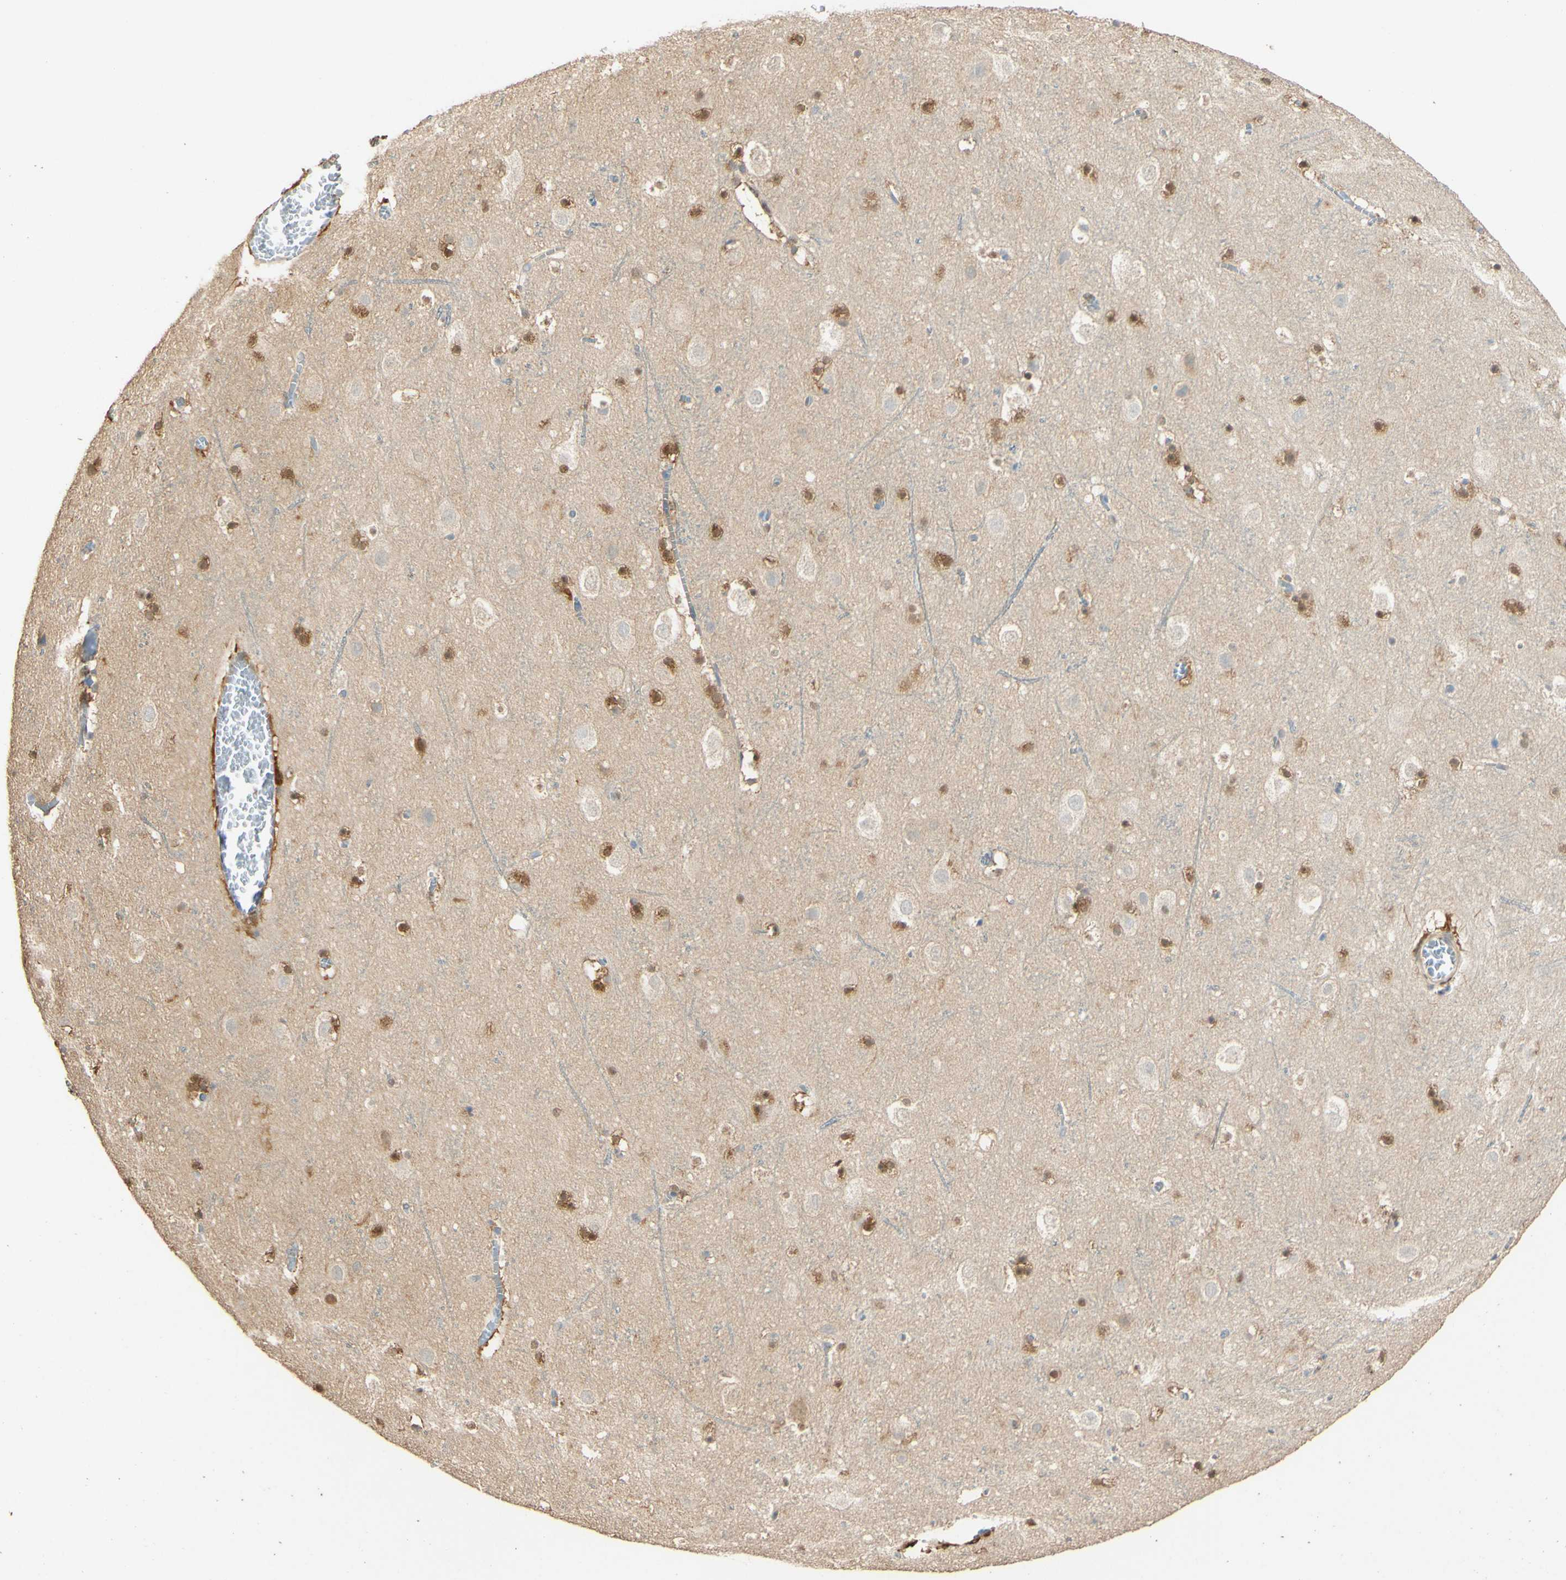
{"staining": {"intensity": "moderate", "quantity": ">75%", "location": "nuclear"}, "tissue": "cerebral cortex", "cell_type": "Endothelial cells", "image_type": "normal", "snomed": [{"axis": "morphology", "description": "Normal tissue, NOS"}, {"axis": "topography", "description": "Cerebral cortex"}], "caption": "Immunohistochemical staining of normal human cerebral cortex displays medium levels of moderate nuclear positivity in approximately >75% of endothelial cells. The staining is performed using DAB brown chromogen to label protein expression. The nuclei are counter-stained blue using hematoxylin.", "gene": "MAP3K4", "patient": {"sex": "male", "age": 45}}